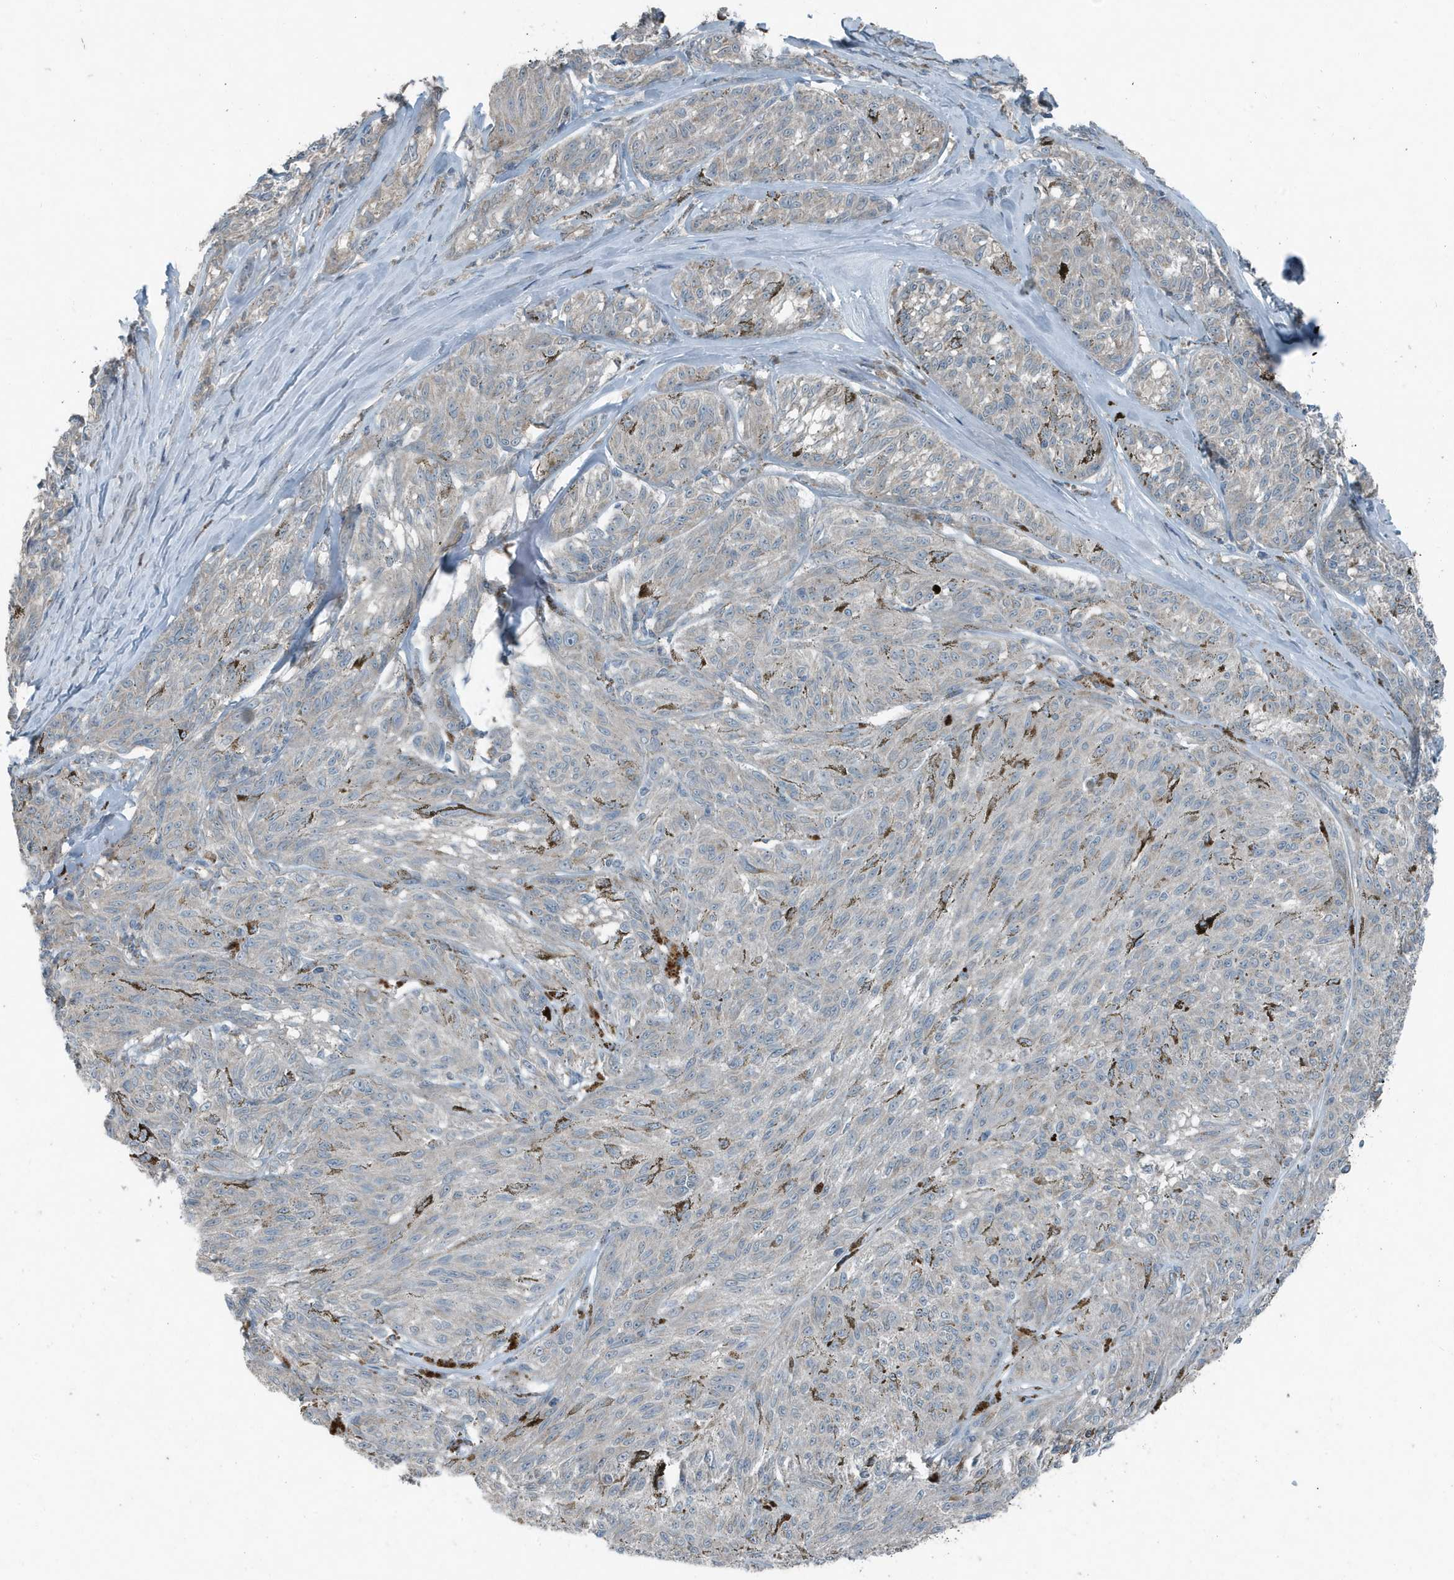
{"staining": {"intensity": "negative", "quantity": "none", "location": "none"}, "tissue": "melanoma", "cell_type": "Tumor cells", "image_type": "cancer", "snomed": [{"axis": "morphology", "description": "Malignant melanoma, NOS"}, {"axis": "topography", "description": "Skin"}], "caption": "This is an IHC micrograph of melanoma. There is no staining in tumor cells.", "gene": "MT-CYB", "patient": {"sex": "female", "age": 72}}